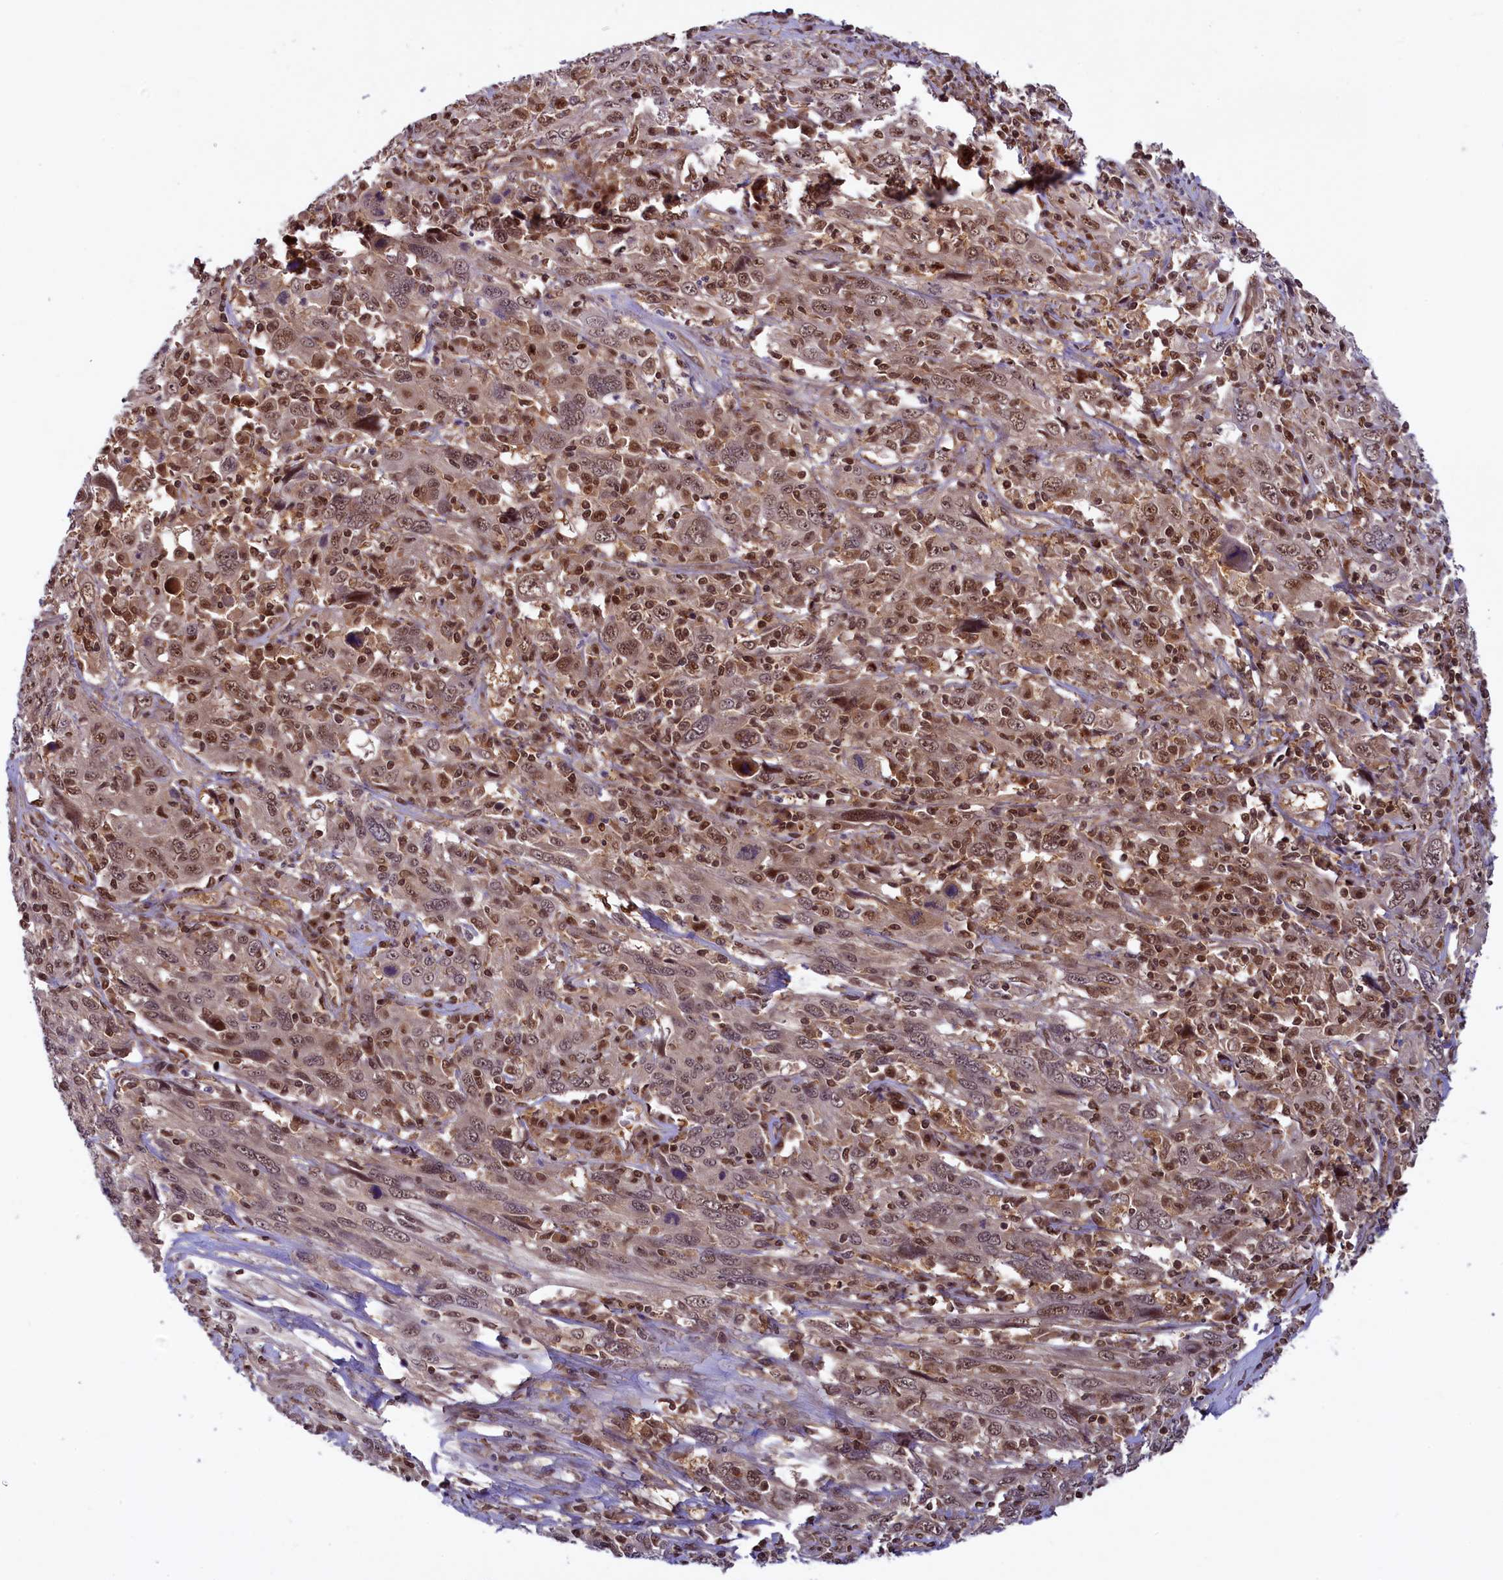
{"staining": {"intensity": "moderate", "quantity": ">75%", "location": "nuclear"}, "tissue": "cervical cancer", "cell_type": "Tumor cells", "image_type": "cancer", "snomed": [{"axis": "morphology", "description": "Squamous cell carcinoma, NOS"}, {"axis": "topography", "description": "Cervix"}], "caption": "Protein staining exhibits moderate nuclear staining in about >75% of tumor cells in cervical cancer.", "gene": "SLC7A6OS", "patient": {"sex": "female", "age": 46}}